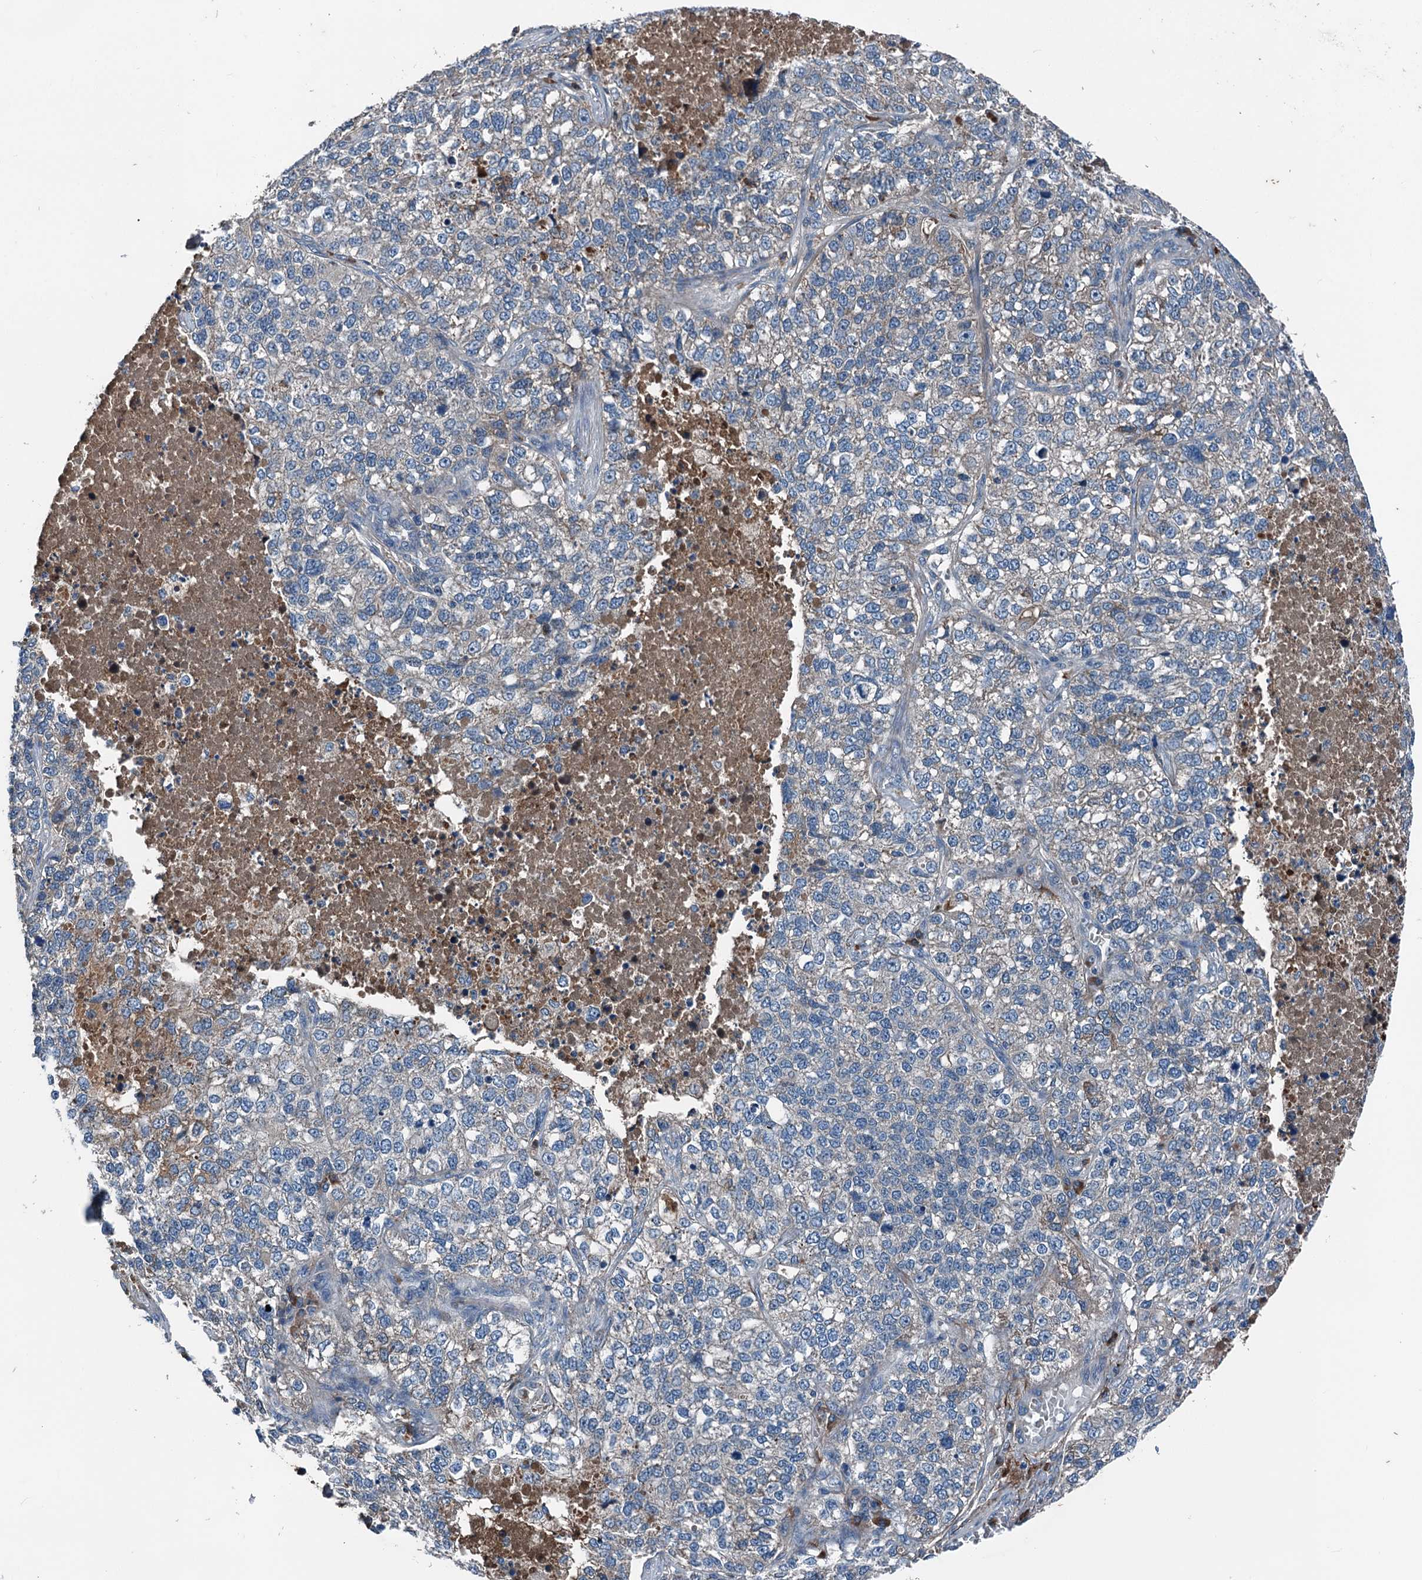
{"staining": {"intensity": "negative", "quantity": "none", "location": "none"}, "tissue": "lung cancer", "cell_type": "Tumor cells", "image_type": "cancer", "snomed": [{"axis": "morphology", "description": "Adenocarcinoma, NOS"}, {"axis": "topography", "description": "Lung"}], "caption": "This histopathology image is of lung cancer (adenocarcinoma) stained with immunohistochemistry (IHC) to label a protein in brown with the nuclei are counter-stained blue. There is no expression in tumor cells. (Brightfield microscopy of DAB immunohistochemistry (IHC) at high magnification).", "gene": "PDSS1", "patient": {"sex": "male", "age": 49}}